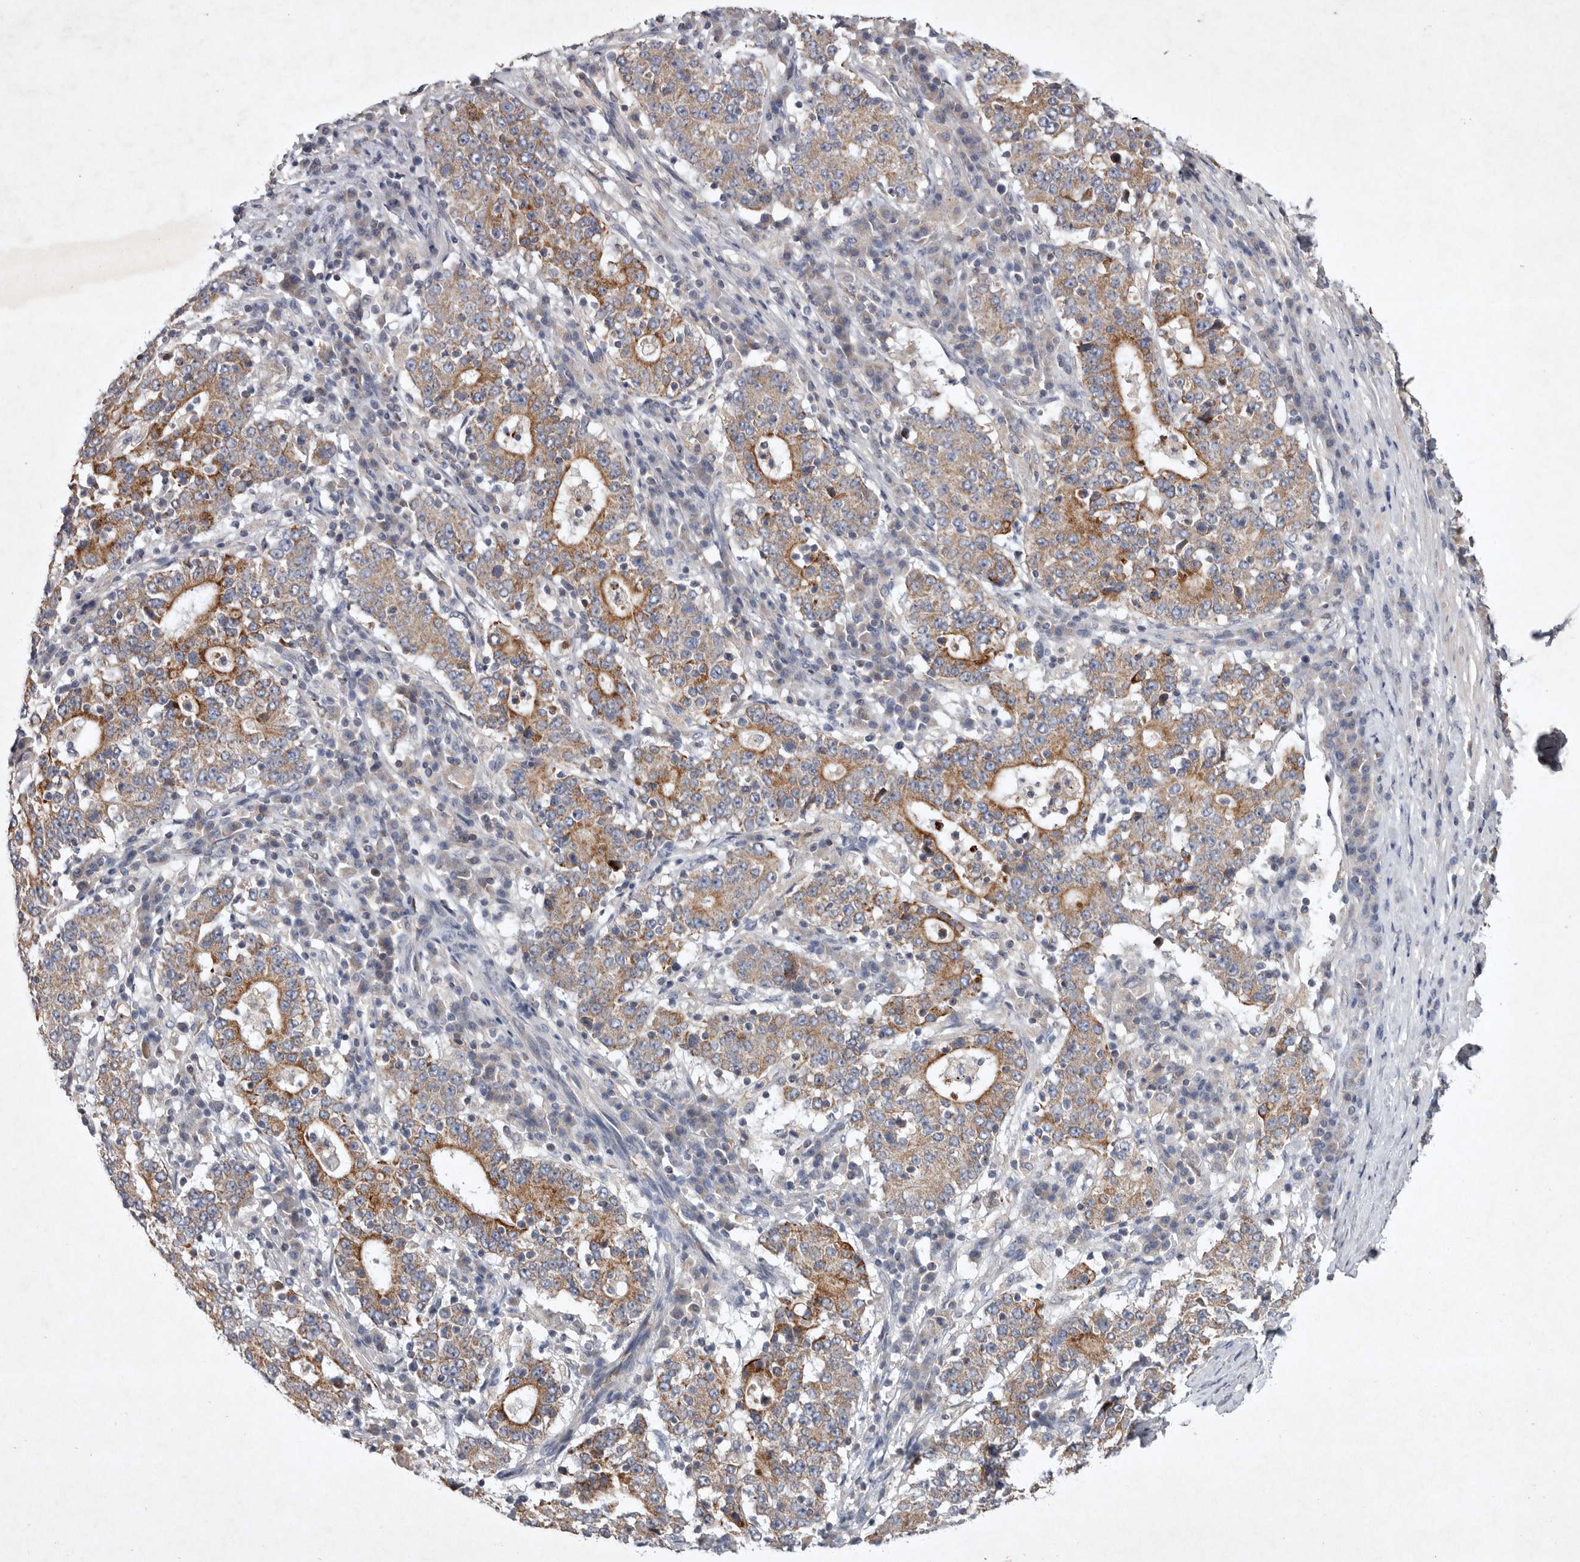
{"staining": {"intensity": "moderate", "quantity": "25%-75%", "location": "cytoplasmic/membranous"}, "tissue": "stomach cancer", "cell_type": "Tumor cells", "image_type": "cancer", "snomed": [{"axis": "morphology", "description": "Adenocarcinoma, NOS"}, {"axis": "topography", "description": "Stomach"}], "caption": "Immunohistochemistry (IHC) of stomach adenocarcinoma shows medium levels of moderate cytoplasmic/membranous positivity in about 25%-75% of tumor cells. Using DAB (3,3'-diaminobenzidine) (brown) and hematoxylin (blue) stains, captured at high magnification using brightfield microscopy.", "gene": "TNFSF14", "patient": {"sex": "male", "age": 59}}